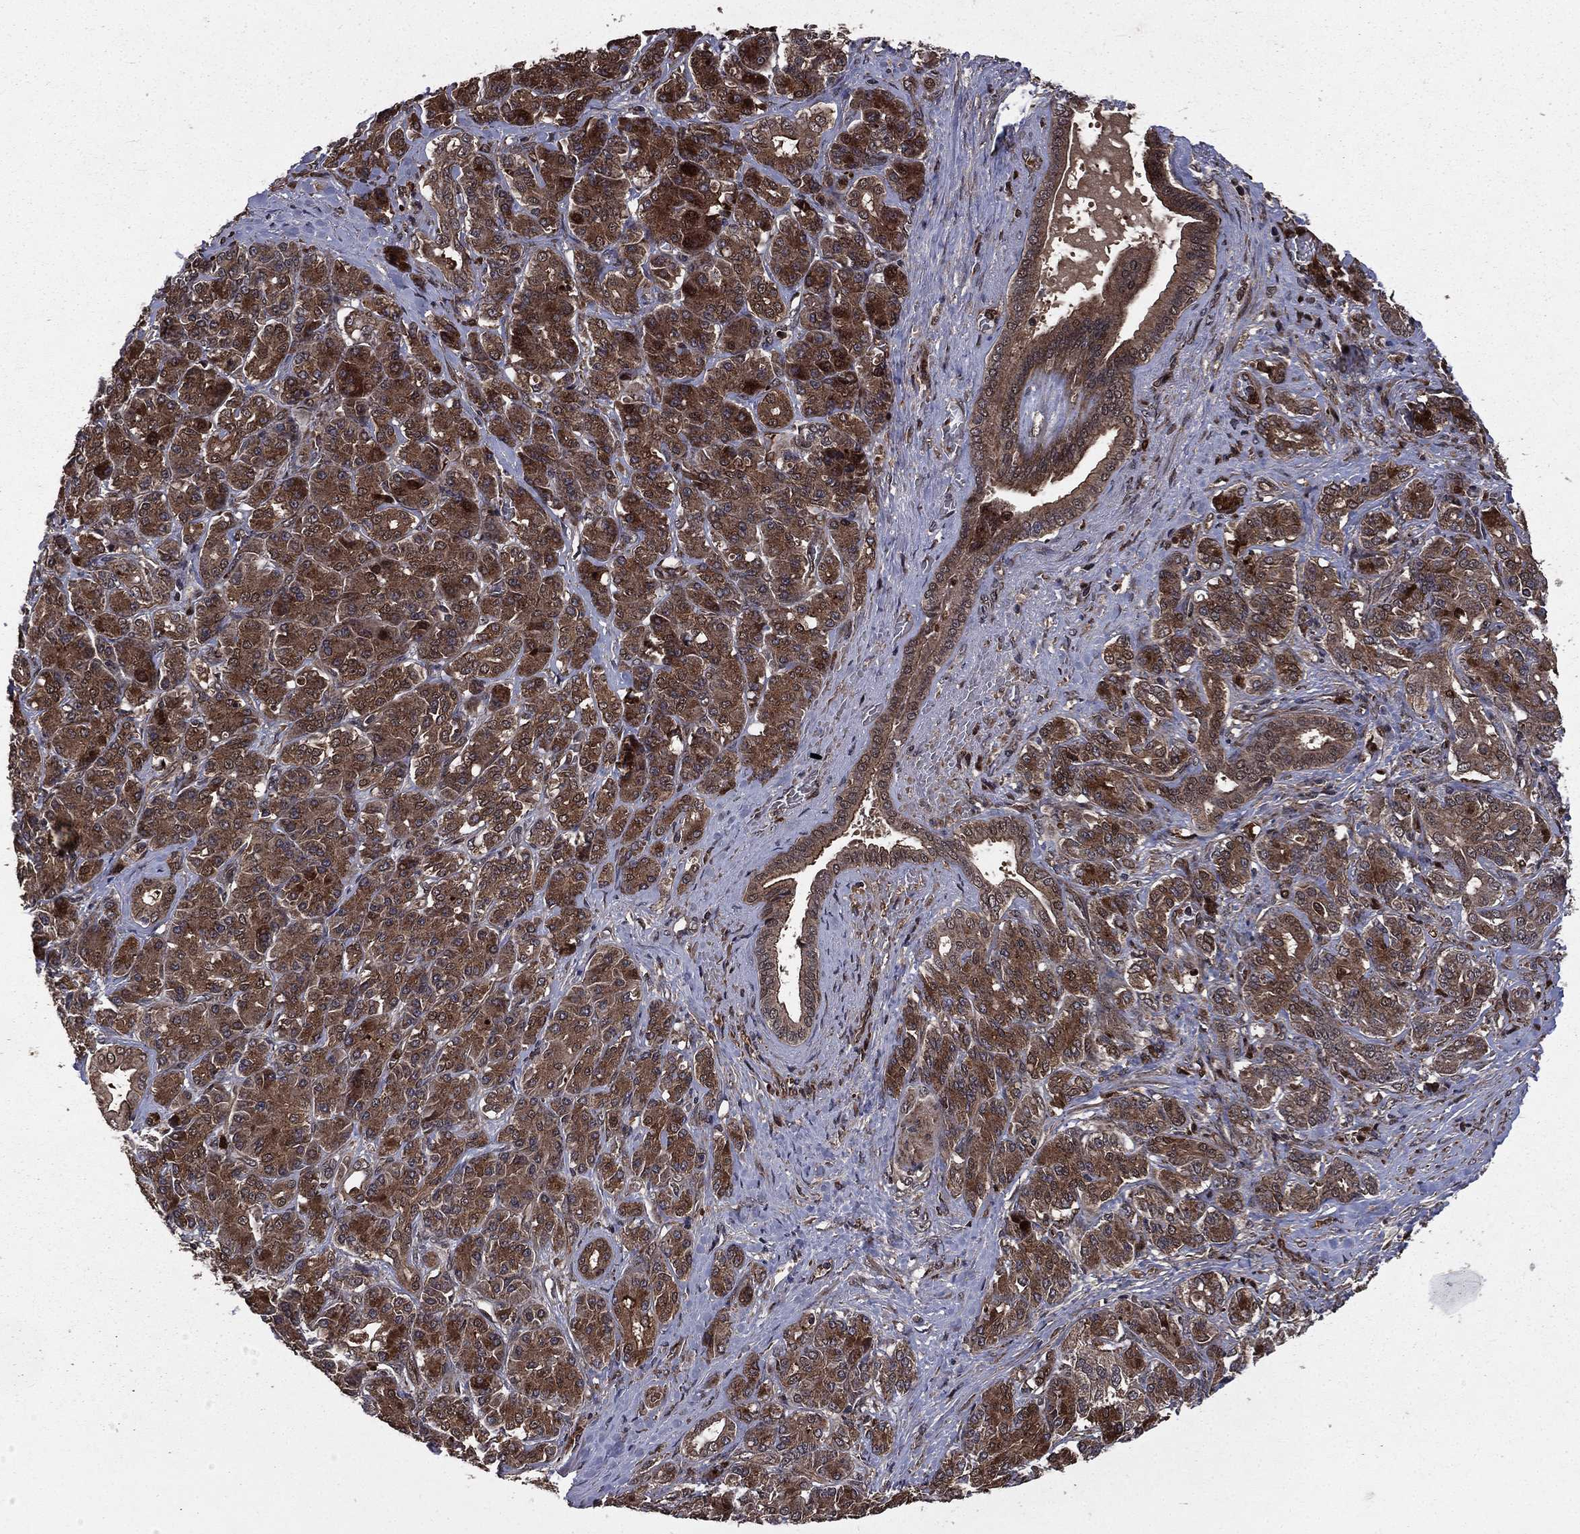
{"staining": {"intensity": "moderate", "quantity": ">75%", "location": "cytoplasmic/membranous"}, "tissue": "pancreatic cancer", "cell_type": "Tumor cells", "image_type": "cancer", "snomed": [{"axis": "morphology", "description": "Normal tissue, NOS"}, {"axis": "morphology", "description": "Inflammation, NOS"}, {"axis": "morphology", "description": "Adenocarcinoma, NOS"}, {"axis": "topography", "description": "Pancreas"}], "caption": "Moderate cytoplasmic/membranous expression is present in approximately >75% of tumor cells in pancreatic cancer (adenocarcinoma).", "gene": "LENG8", "patient": {"sex": "male", "age": 57}}